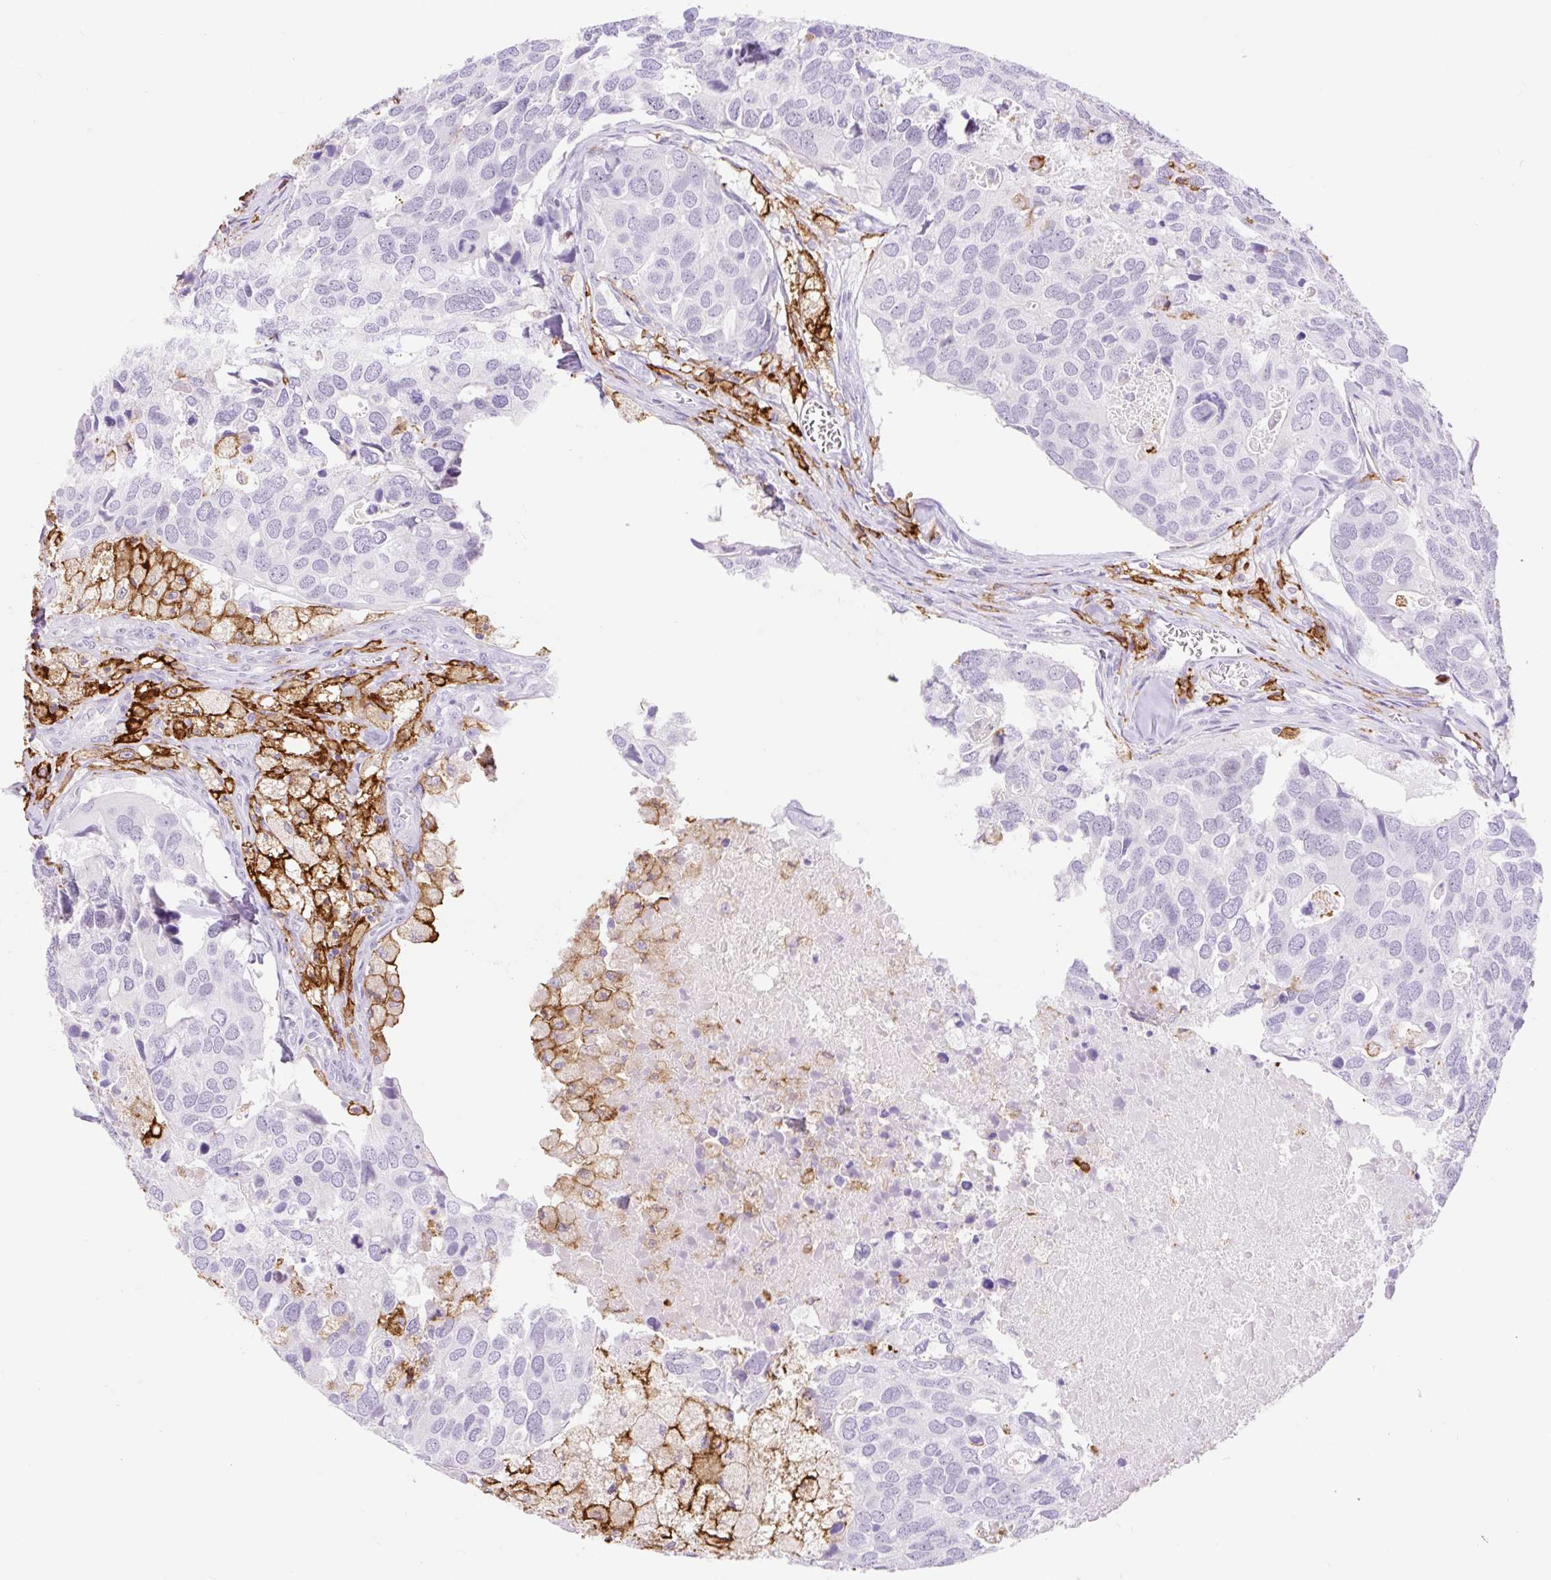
{"staining": {"intensity": "negative", "quantity": "none", "location": "none"}, "tissue": "breast cancer", "cell_type": "Tumor cells", "image_type": "cancer", "snomed": [{"axis": "morphology", "description": "Duct carcinoma"}, {"axis": "topography", "description": "Breast"}], "caption": "Image shows no protein expression in tumor cells of breast infiltrating ductal carcinoma tissue.", "gene": "SIGLEC1", "patient": {"sex": "female", "age": 83}}